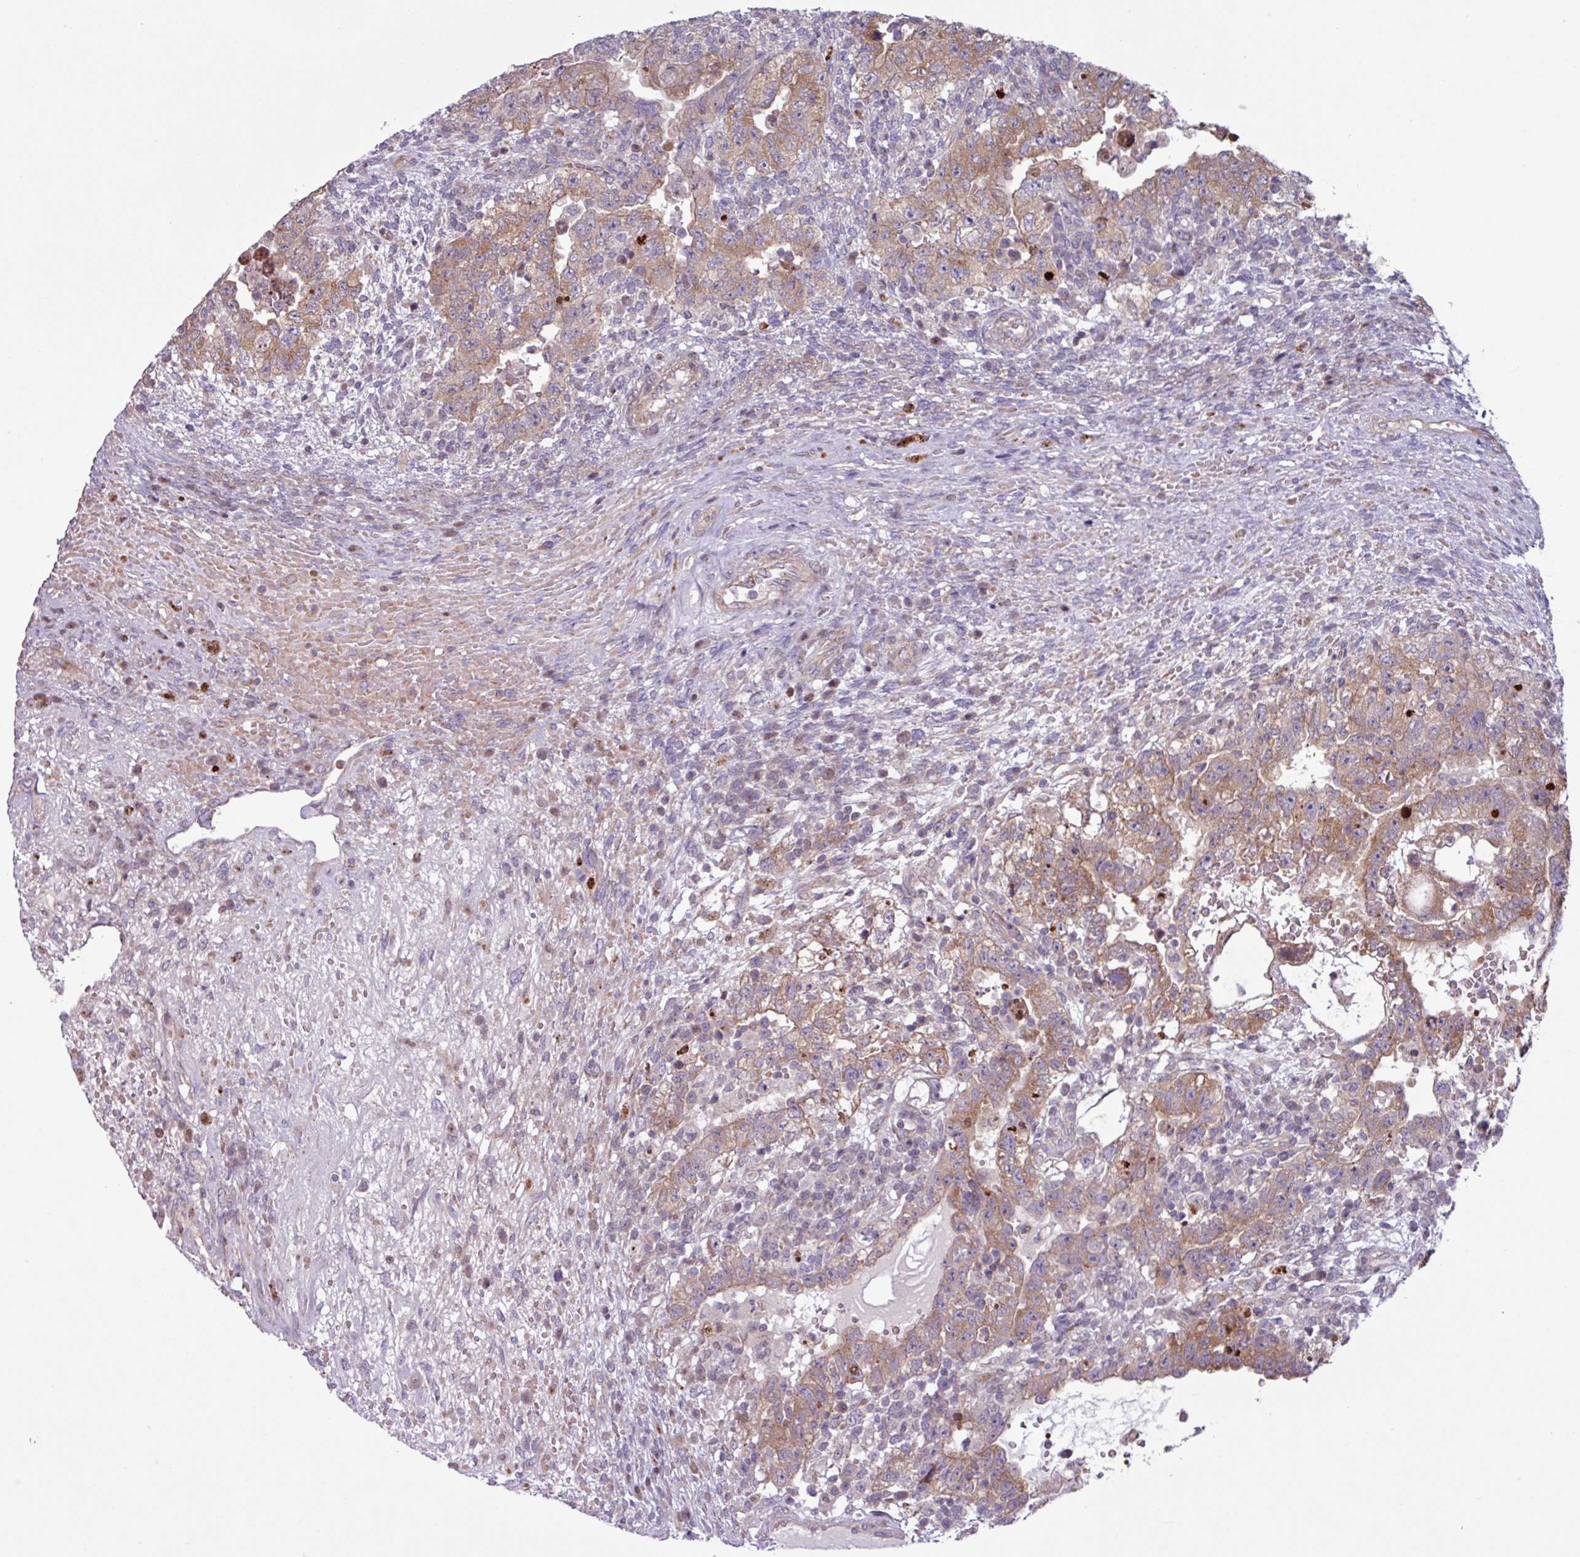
{"staining": {"intensity": "moderate", "quantity": "25%-75%", "location": "cytoplasmic/membranous"}, "tissue": "testis cancer", "cell_type": "Tumor cells", "image_type": "cancer", "snomed": [{"axis": "morphology", "description": "Carcinoma, Embryonal, NOS"}, {"axis": "topography", "description": "Testis"}], "caption": "Protein expression analysis of human embryonal carcinoma (testis) reveals moderate cytoplasmic/membranous staining in about 25%-75% of tumor cells. (DAB (3,3'-diaminobenzidine) = brown stain, brightfield microscopy at high magnification).", "gene": "PDPR", "patient": {"sex": "male", "age": 26}}